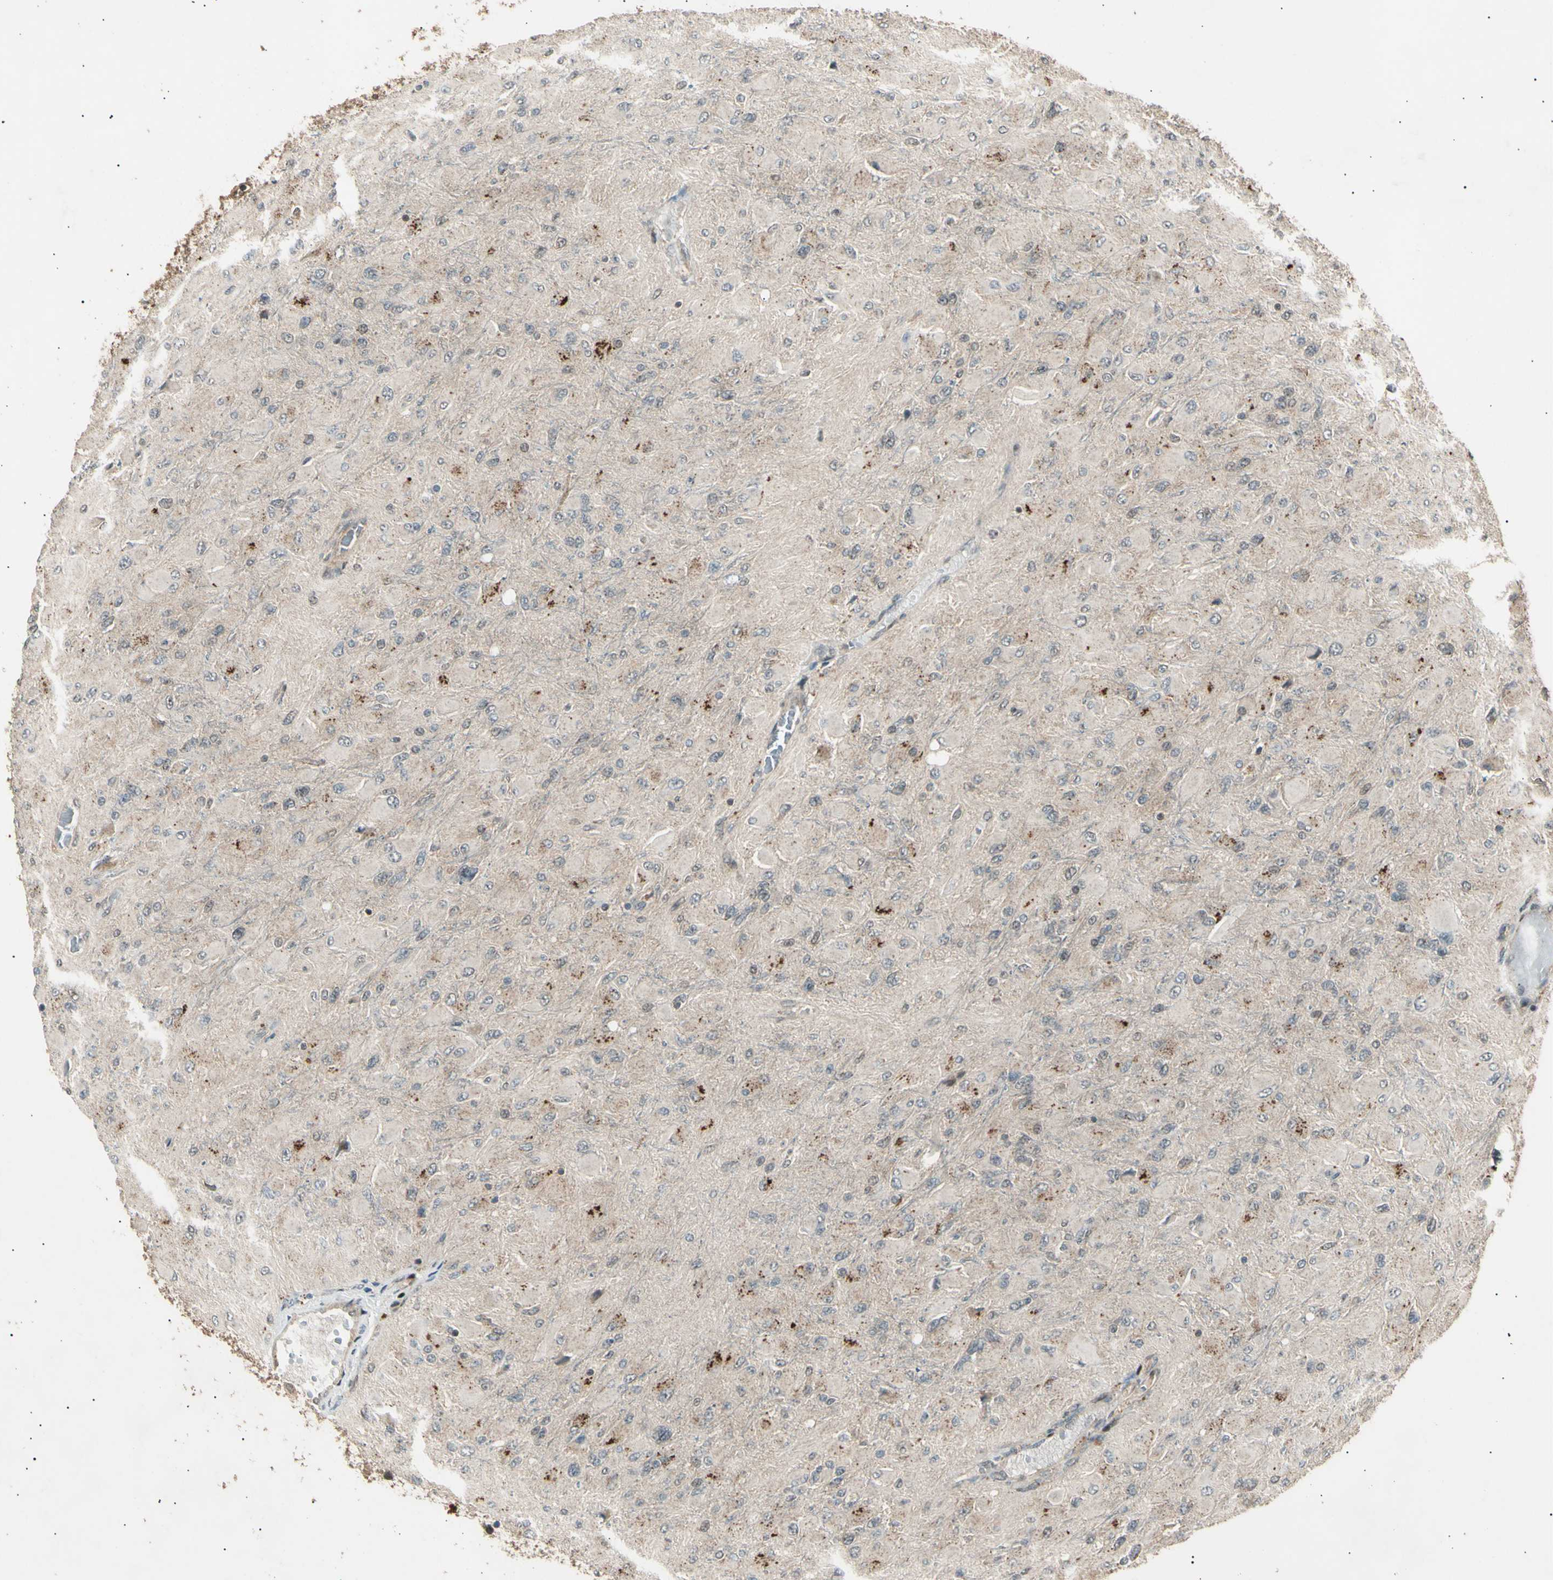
{"staining": {"intensity": "negative", "quantity": "none", "location": "none"}, "tissue": "glioma", "cell_type": "Tumor cells", "image_type": "cancer", "snomed": [{"axis": "morphology", "description": "Glioma, malignant, High grade"}, {"axis": "topography", "description": "Cerebral cortex"}], "caption": "The IHC micrograph has no significant positivity in tumor cells of high-grade glioma (malignant) tissue. (Stains: DAB (3,3'-diaminobenzidine) immunohistochemistry with hematoxylin counter stain, Microscopy: brightfield microscopy at high magnification).", "gene": "NUAK2", "patient": {"sex": "female", "age": 36}}